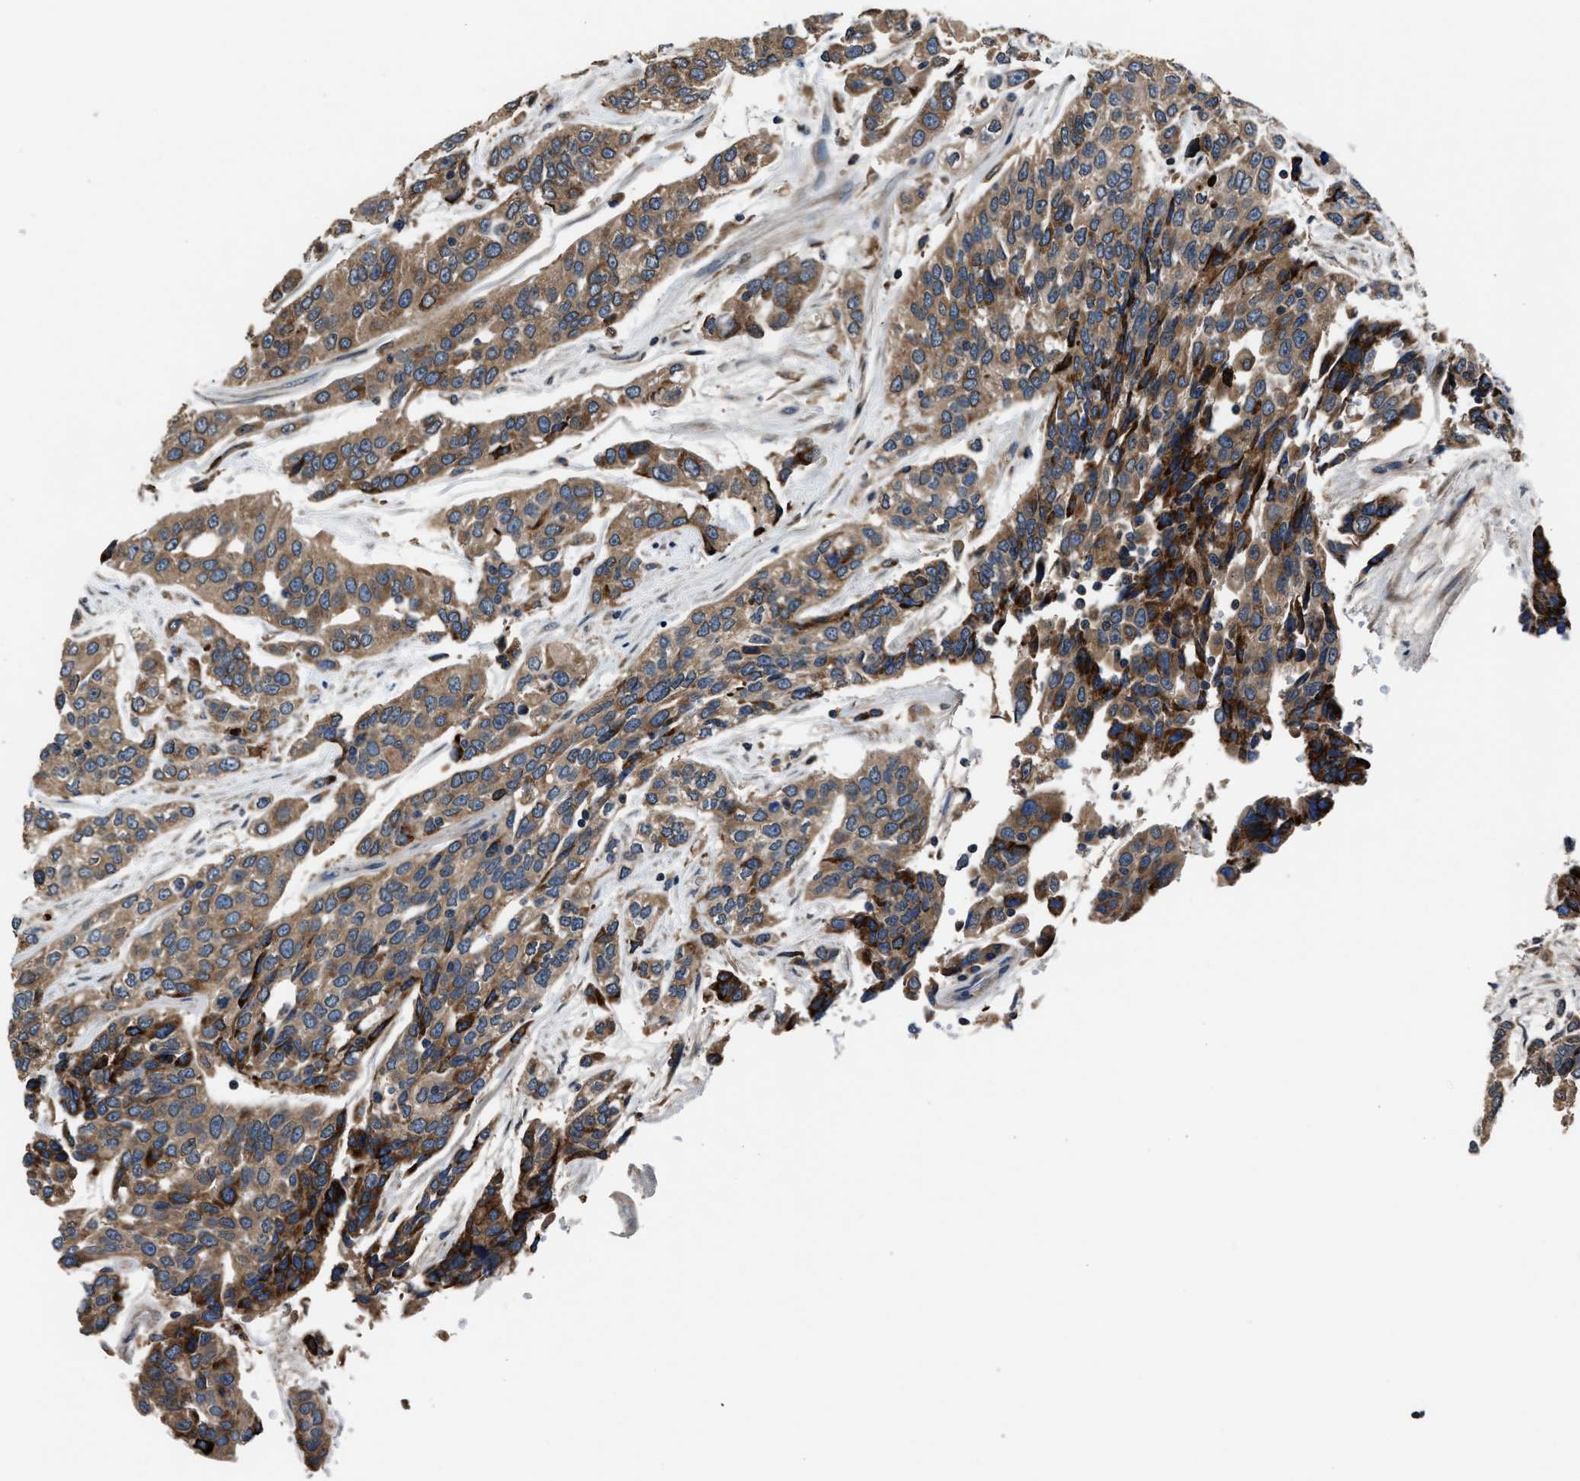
{"staining": {"intensity": "moderate", "quantity": ">75%", "location": "cytoplasmic/membranous"}, "tissue": "urothelial cancer", "cell_type": "Tumor cells", "image_type": "cancer", "snomed": [{"axis": "morphology", "description": "Urothelial carcinoma, High grade"}, {"axis": "topography", "description": "Urinary bladder"}], "caption": "A brown stain highlights moderate cytoplasmic/membranous staining of a protein in urothelial cancer tumor cells.", "gene": "TNRC18", "patient": {"sex": "female", "age": 80}}